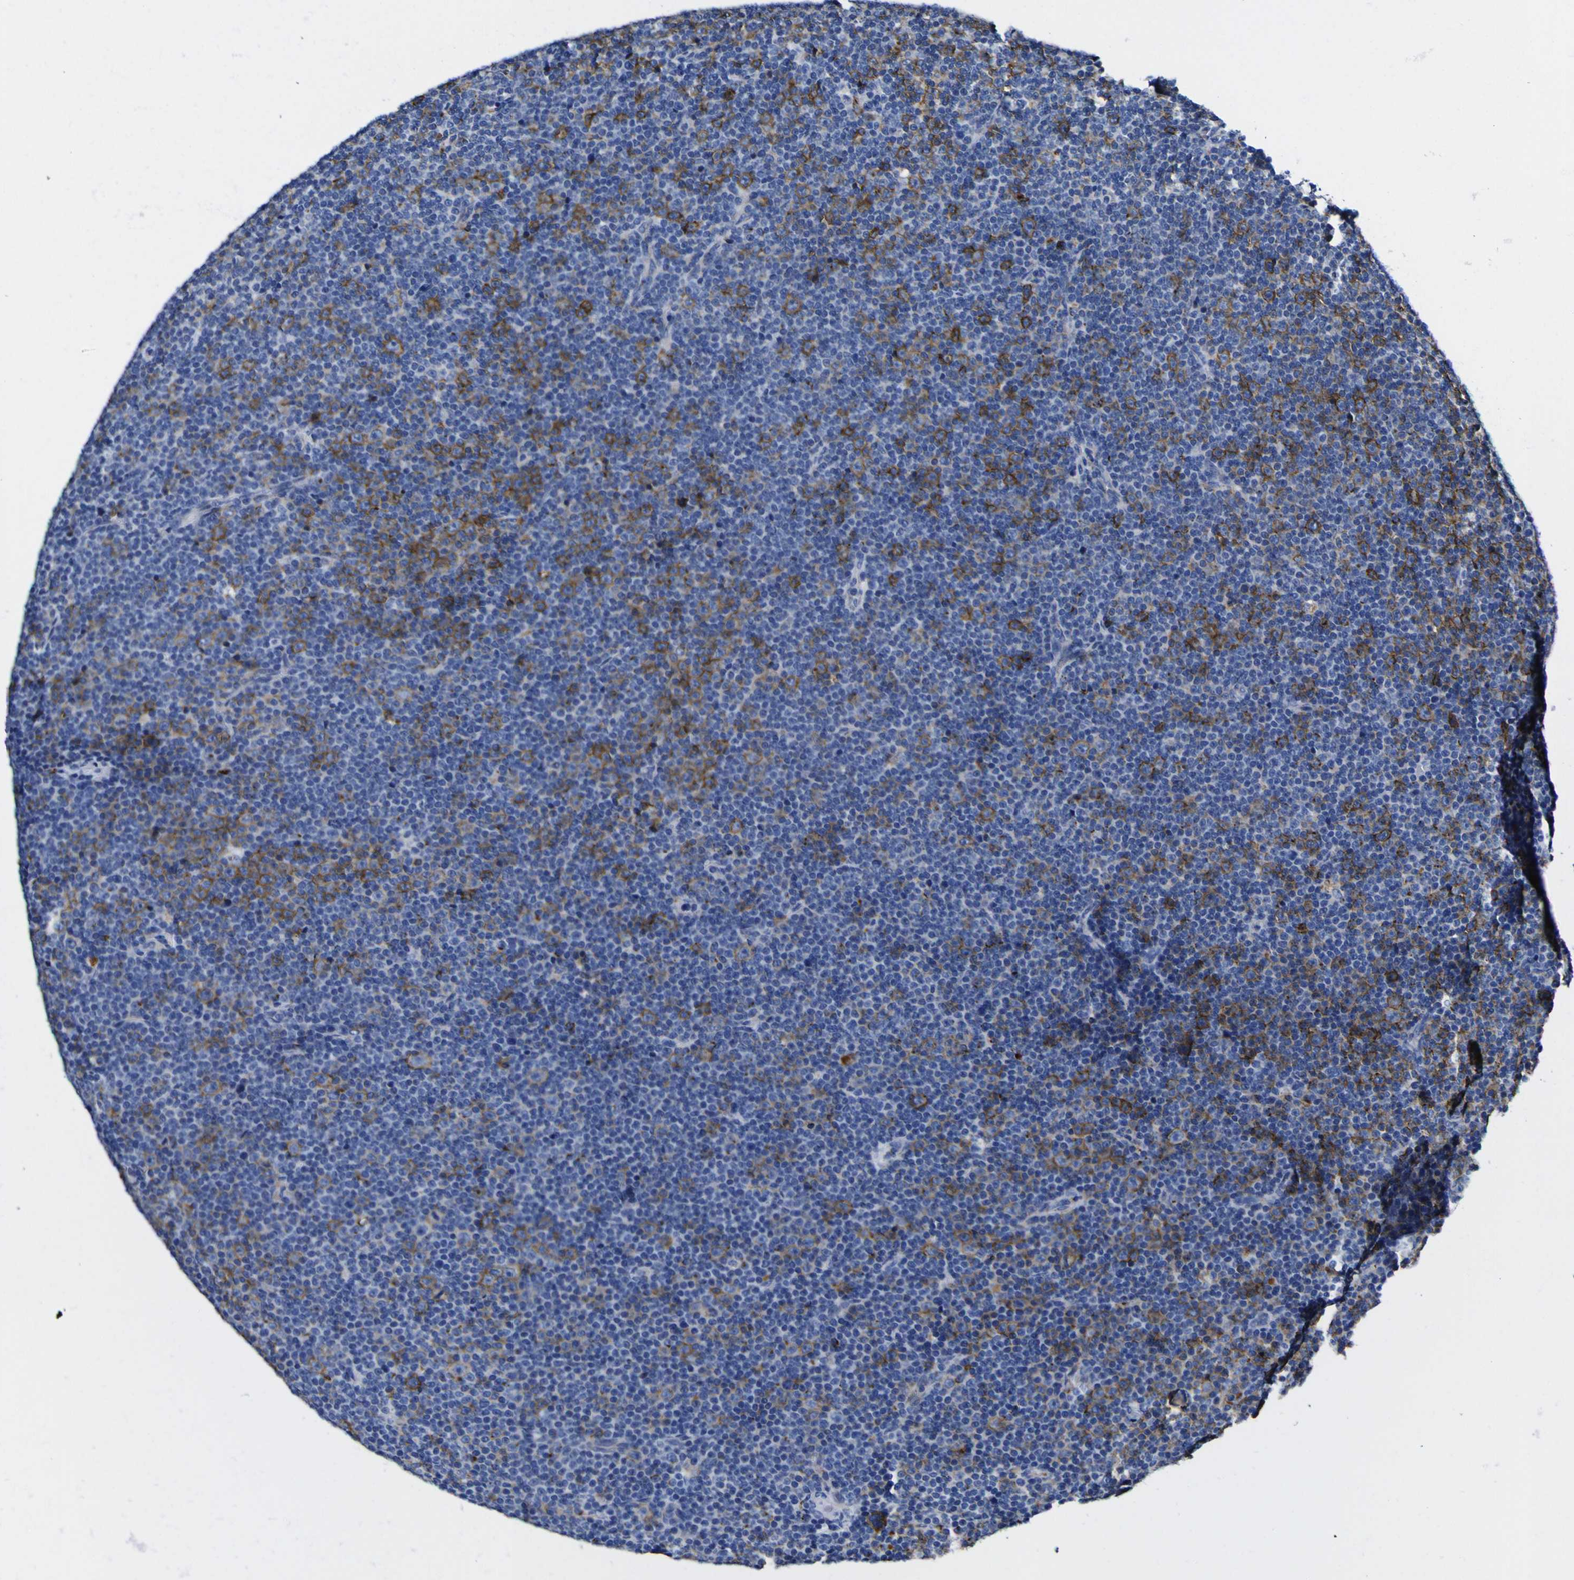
{"staining": {"intensity": "strong", "quantity": "25%-75%", "location": "cytoplasmic/membranous"}, "tissue": "lymphoma", "cell_type": "Tumor cells", "image_type": "cancer", "snomed": [{"axis": "morphology", "description": "Malignant lymphoma, non-Hodgkin's type, Low grade"}, {"axis": "topography", "description": "Lymph node"}], "caption": "Human lymphoma stained with a brown dye displays strong cytoplasmic/membranous positive positivity in about 25%-75% of tumor cells.", "gene": "HLA-DQA1", "patient": {"sex": "female", "age": 67}}